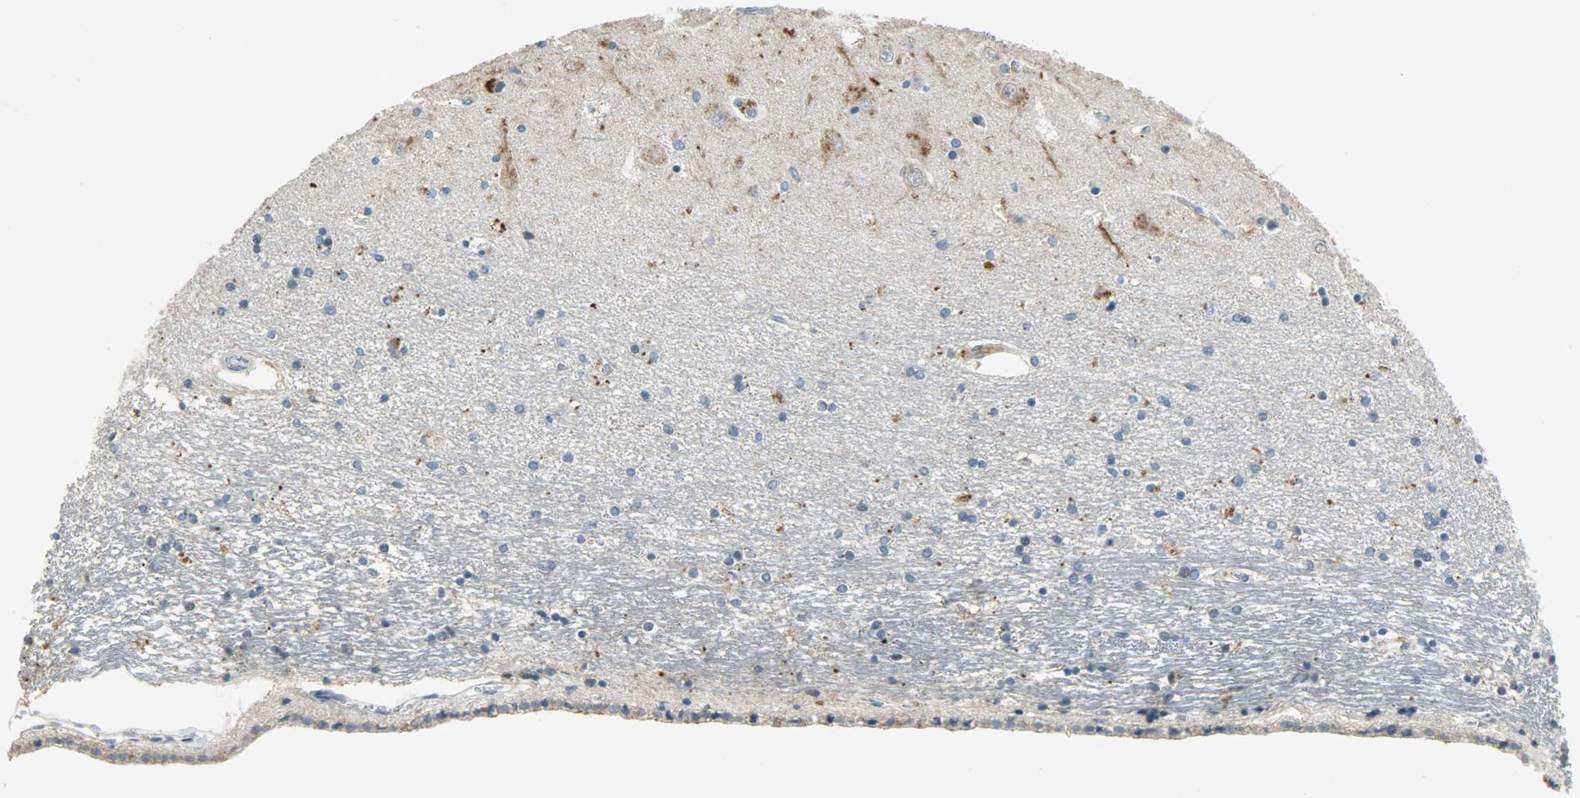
{"staining": {"intensity": "strong", "quantity": "25%-75%", "location": "cytoplasmic/membranous"}, "tissue": "hippocampus", "cell_type": "Glial cells", "image_type": "normal", "snomed": [{"axis": "morphology", "description": "Normal tissue, NOS"}, {"axis": "topography", "description": "Hippocampus"}], "caption": "This image reveals immunohistochemistry (IHC) staining of normal hippocampus, with high strong cytoplasmic/membranous expression in about 25%-75% of glial cells.", "gene": "DNAJB6", "patient": {"sex": "female", "age": 54}}